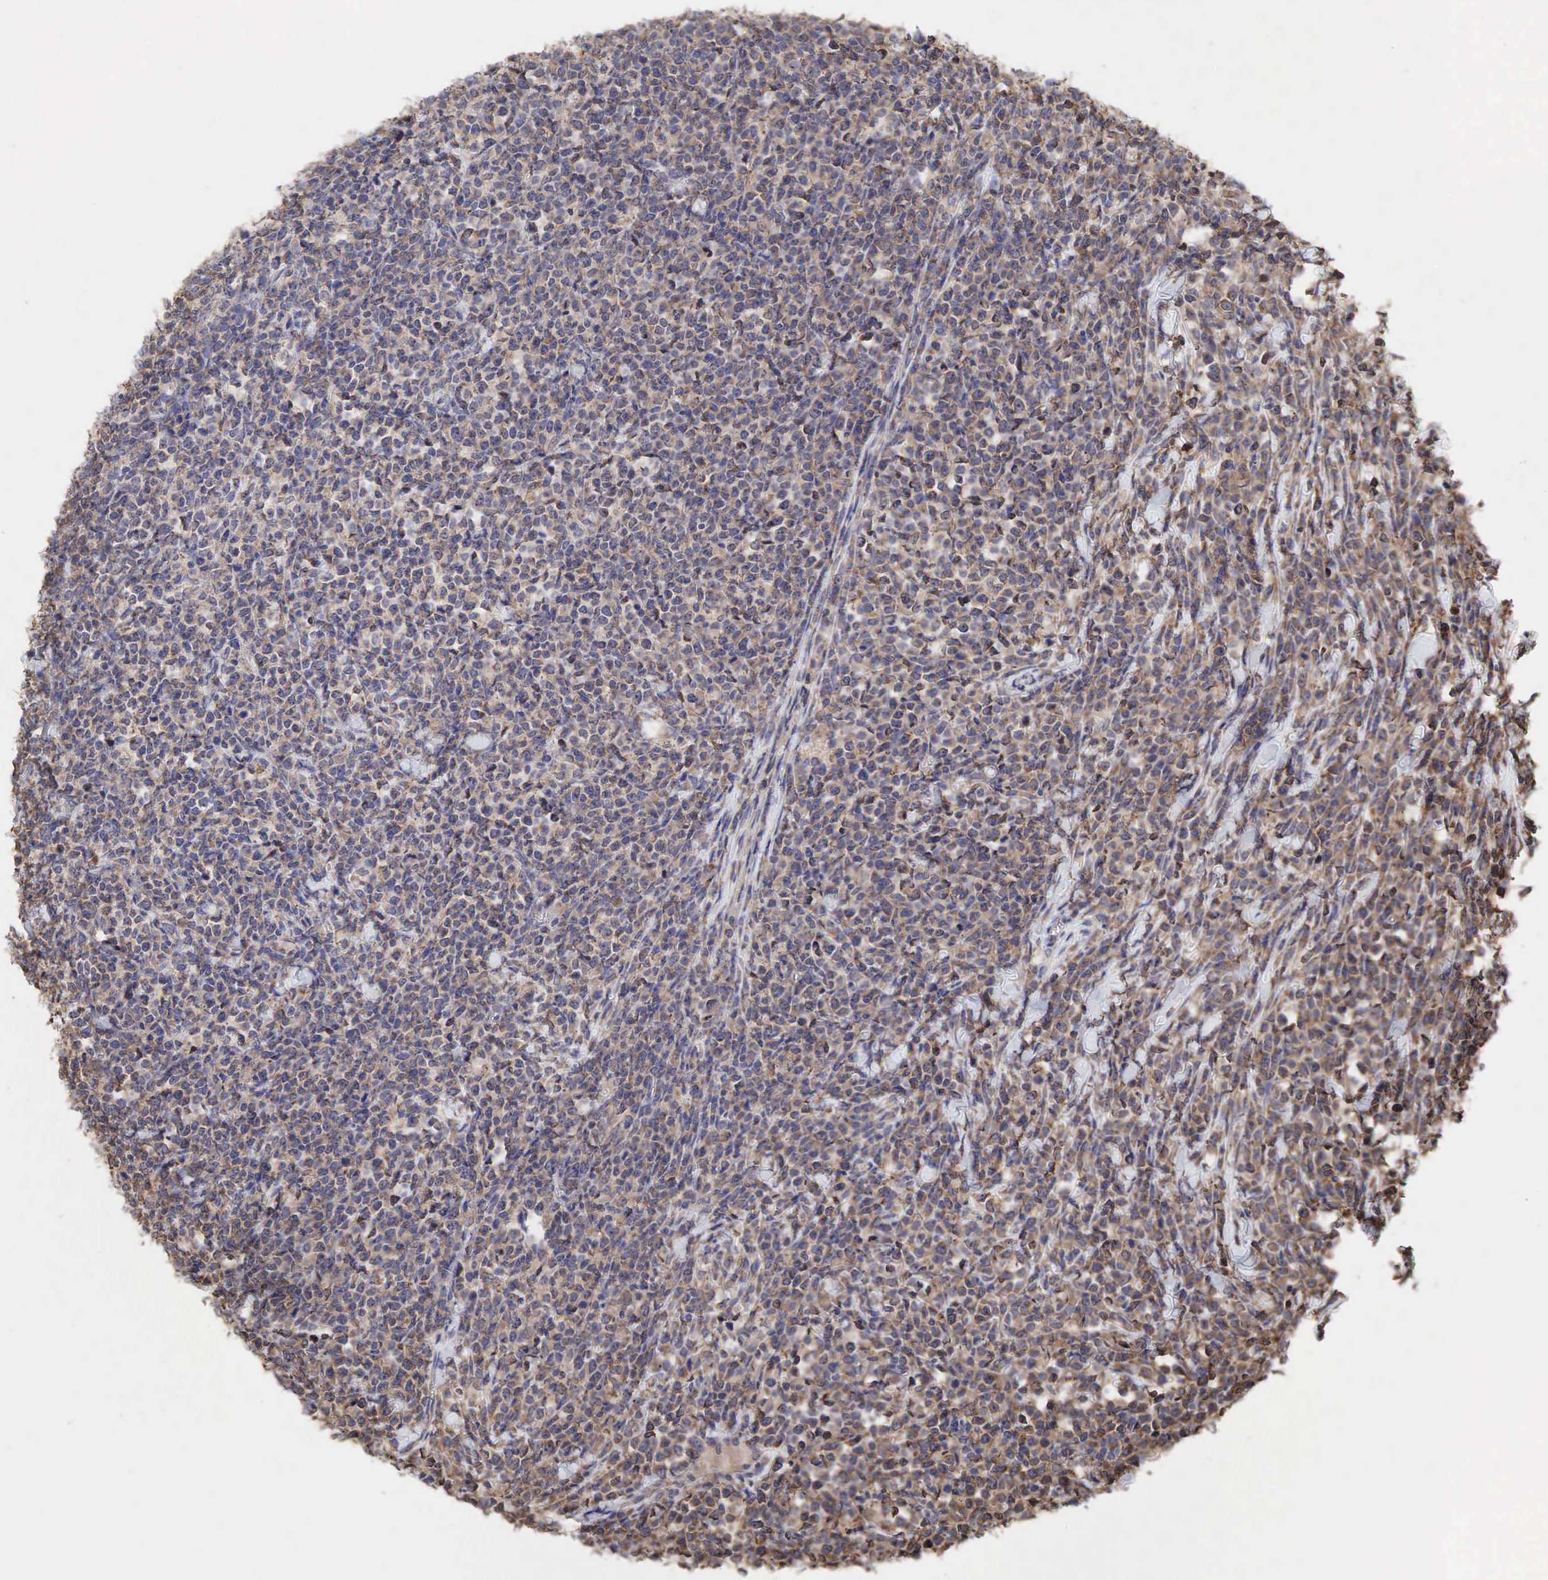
{"staining": {"intensity": "weak", "quantity": ">75%", "location": "cytoplasmic/membranous"}, "tissue": "lymphoma", "cell_type": "Tumor cells", "image_type": "cancer", "snomed": [{"axis": "morphology", "description": "Malignant lymphoma, non-Hodgkin's type, High grade"}, {"axis": "topography", "description": "Small intestine"}, {"axis": "topography", "description": "Colon"}], "caption": "High-power microscopy captured an IHC histopathology image of lymphoma, revealing weak cytoplasmic/membranous staining in approximately >75% of tumor cells. (DAB (3,3'-diaminobenzidine) IHC, brown staining for protein, blue staining for nuclei).", "gene": "PABPC5", "patient": {"sex": "male", "age": 8}}